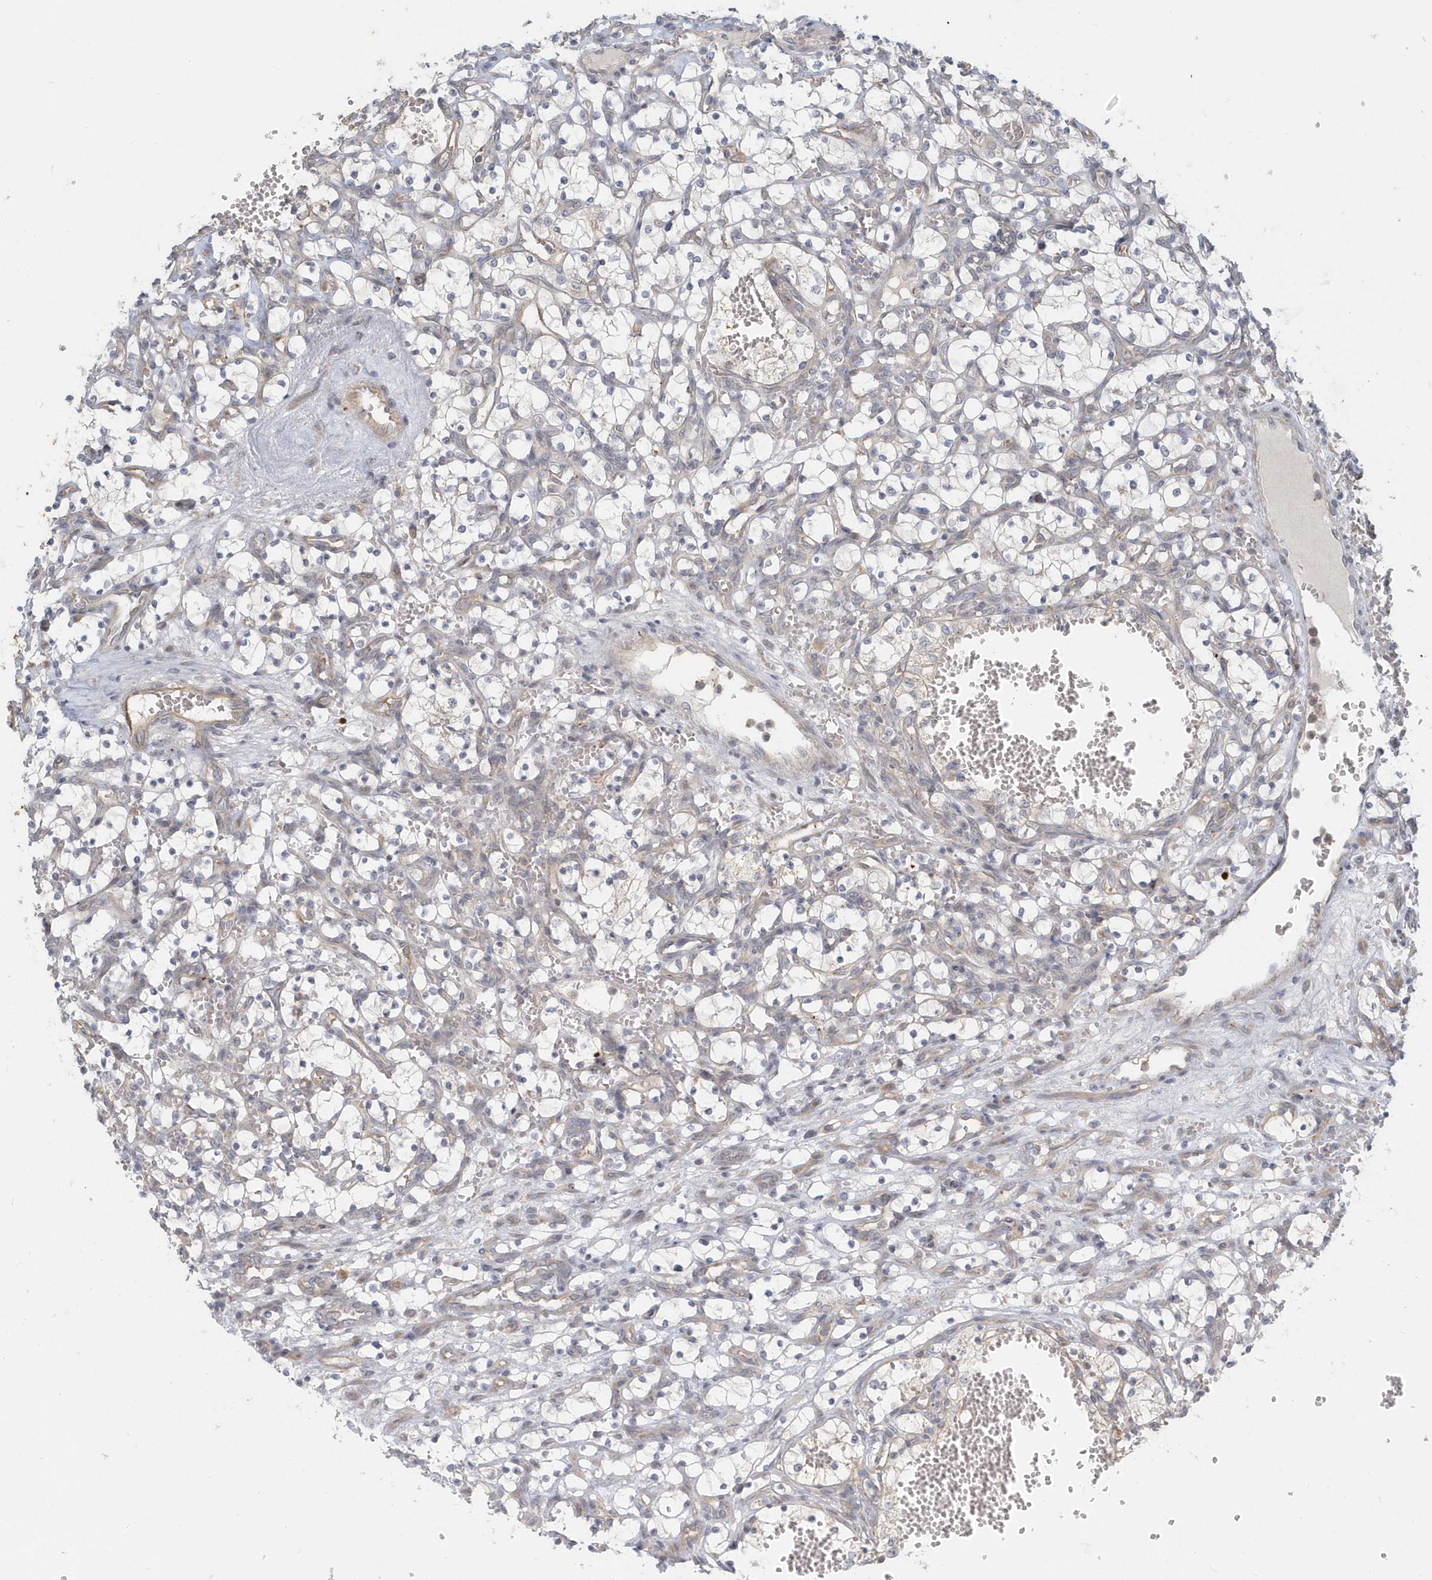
{"staining": {"intensity": "negative", "quantity": "none", "location": "none"}, "tissue": "renal cancer", "cell_type": "Tumor cells", "image_type": "cancer", "snomed": [{"axis": "morphology", "description": "Adenocarcinoma, NOS"}, {"axis": "topography", "description": "Kidney"}], "caption": "This is an immunohistochemistry (IHC) image of renal cancer (adenocarcinoma). There is no staining in tumor cells.", "gene": "NAPB", "patient": {"sex": "female", "age": 69}}